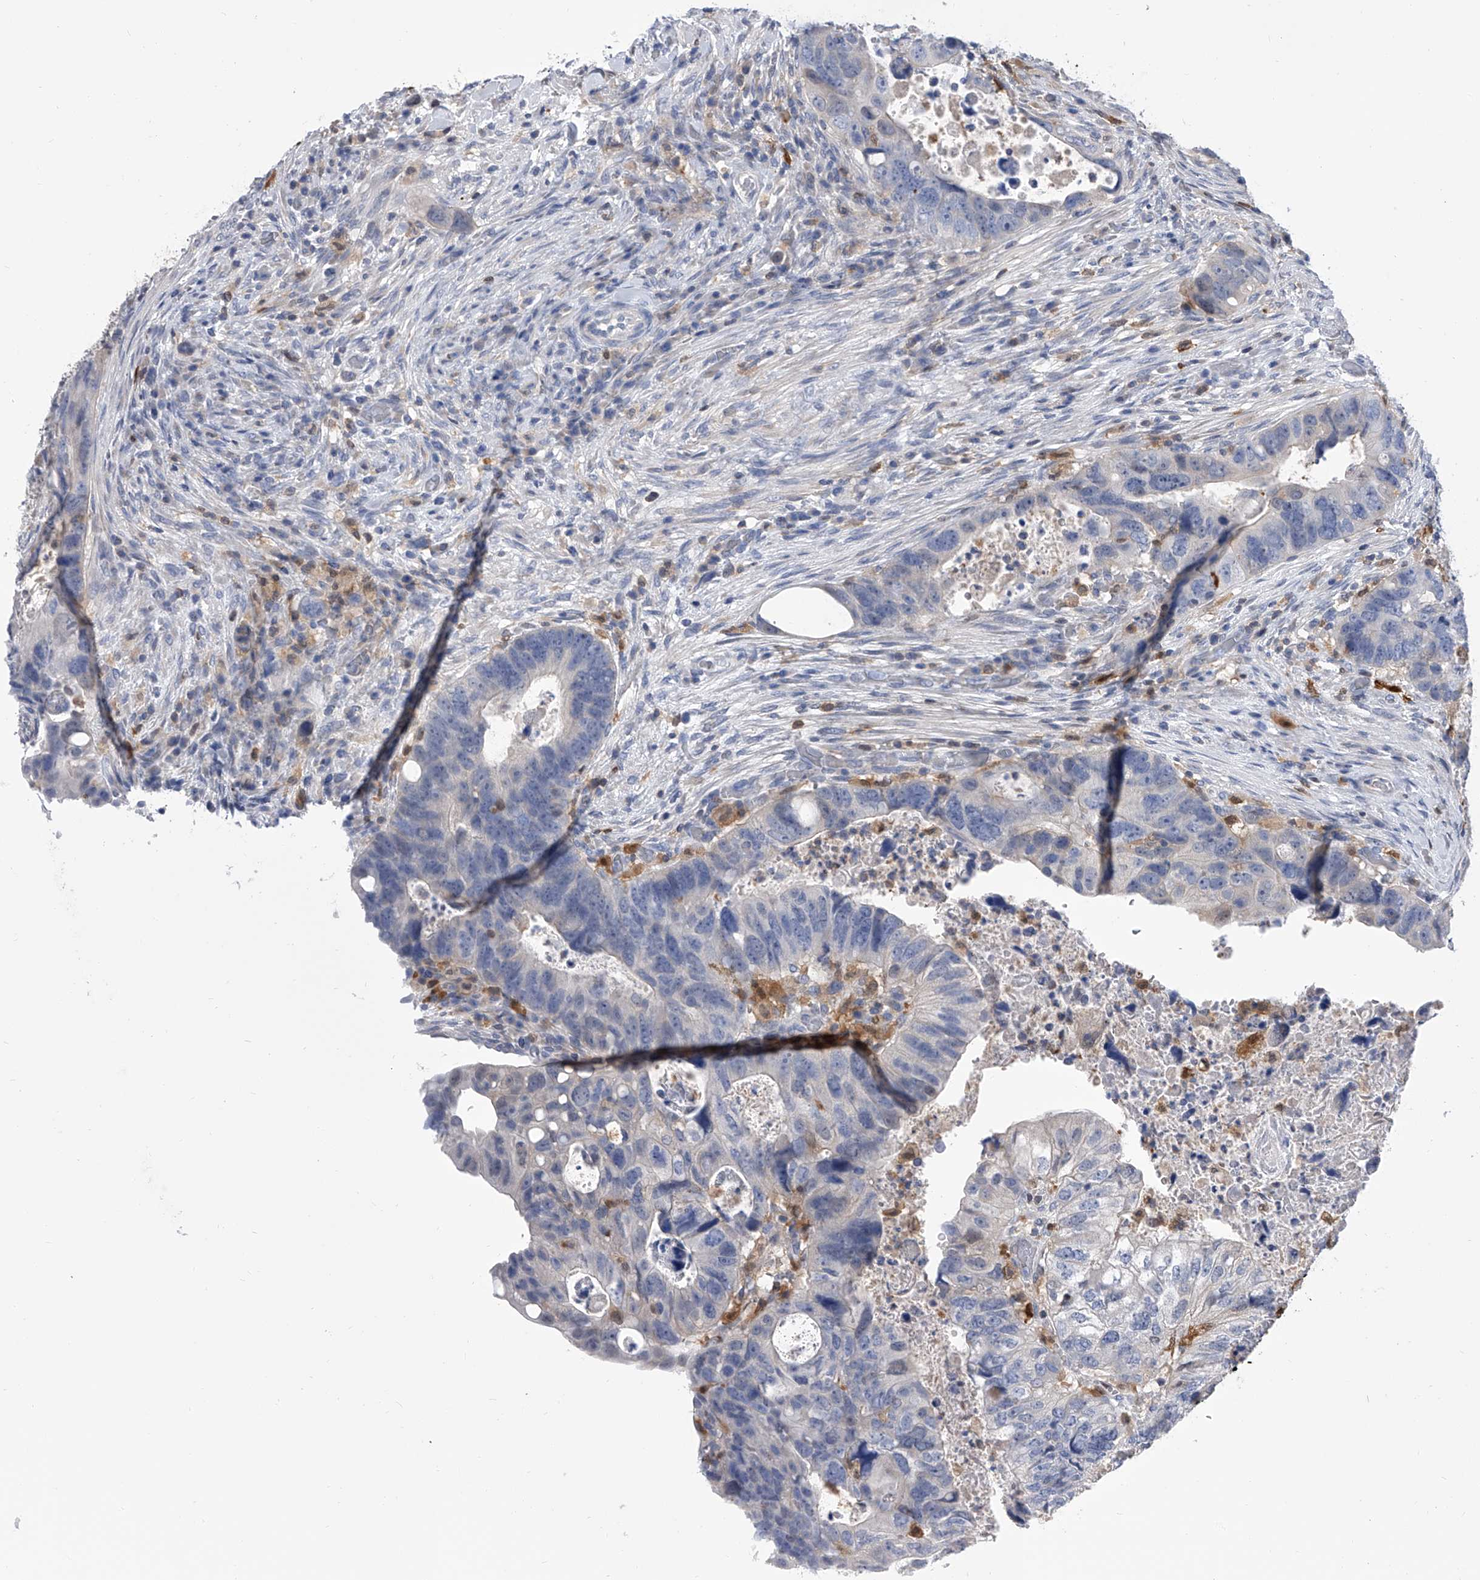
{"staining": {"intensity": "negative", "quantity": "none", "location": "none"}, "tissue": "colorectal cancer", "cell_type": "Tumor cells", "image_type": "cancer", "snomed": [{"axis": "morphology", "description": "Adenocarcinoma, NOS"}, {"axis": "topography", "description": "Rectum"}], "caption": "Tumor cells show no significant protein positivity in colorectal cancer.", "gene": "SERPINB9", "patient": {"sex": "male", "age": 59}}